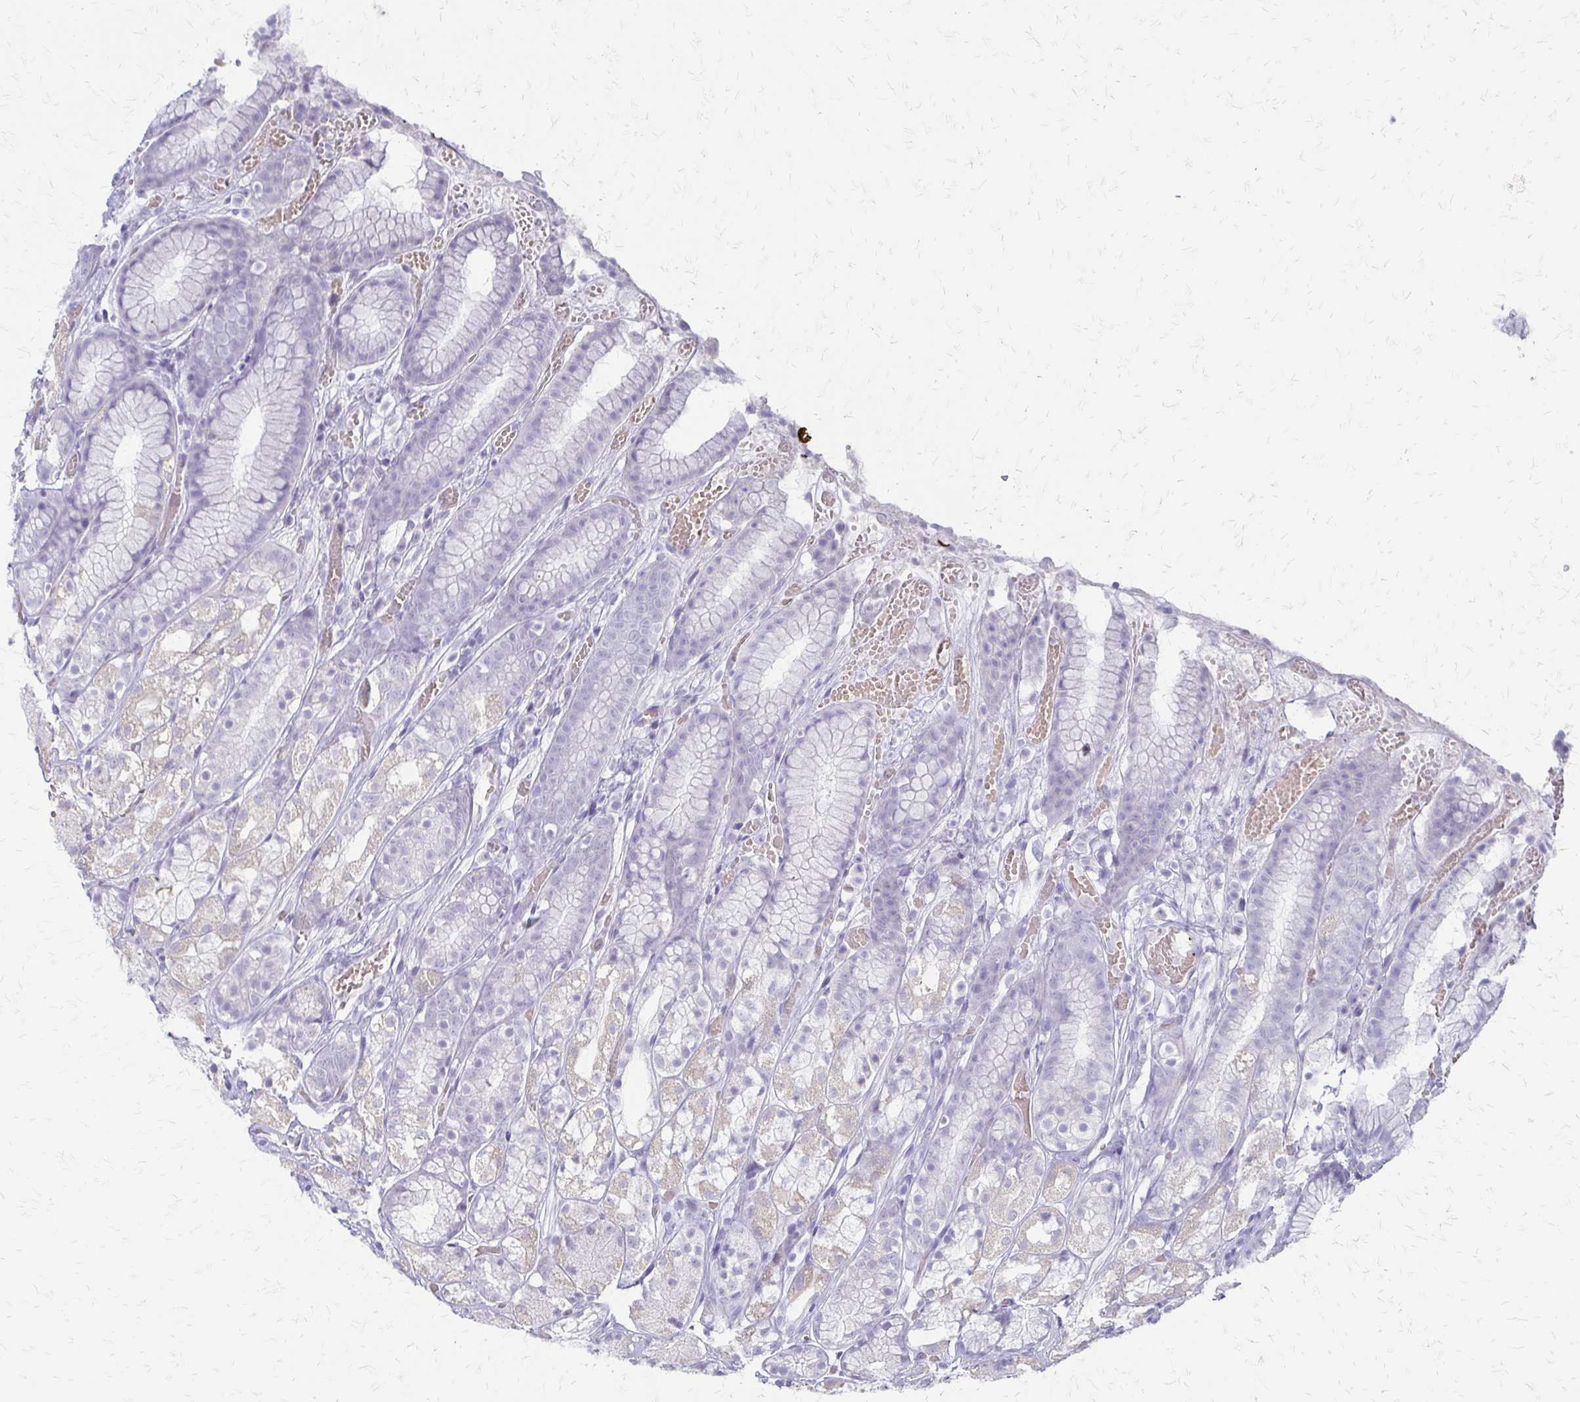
{"staining": {"intensity": "negative", "quantity": "none", "location": "none"}, "tissue": "stomach", "cell_type": "Glandular cells", "image_type": "normal", "snomed": [{"axis": "morphology", "description": "Normal tissue, NOS"}, {"axis": "topography", "description": "Smooth muscle"}, {"axis": "topography", "description": "Stomach"}], "caption": "Benign stomach was stained to show a protein in brown. There is no significant staining in glandular cells. (DAB (3,3'-diaminobenzidine) IHC with hematoxylin counter stain).", "gene": "ACP5", "patient": {"sex": "male", "age": 70}}